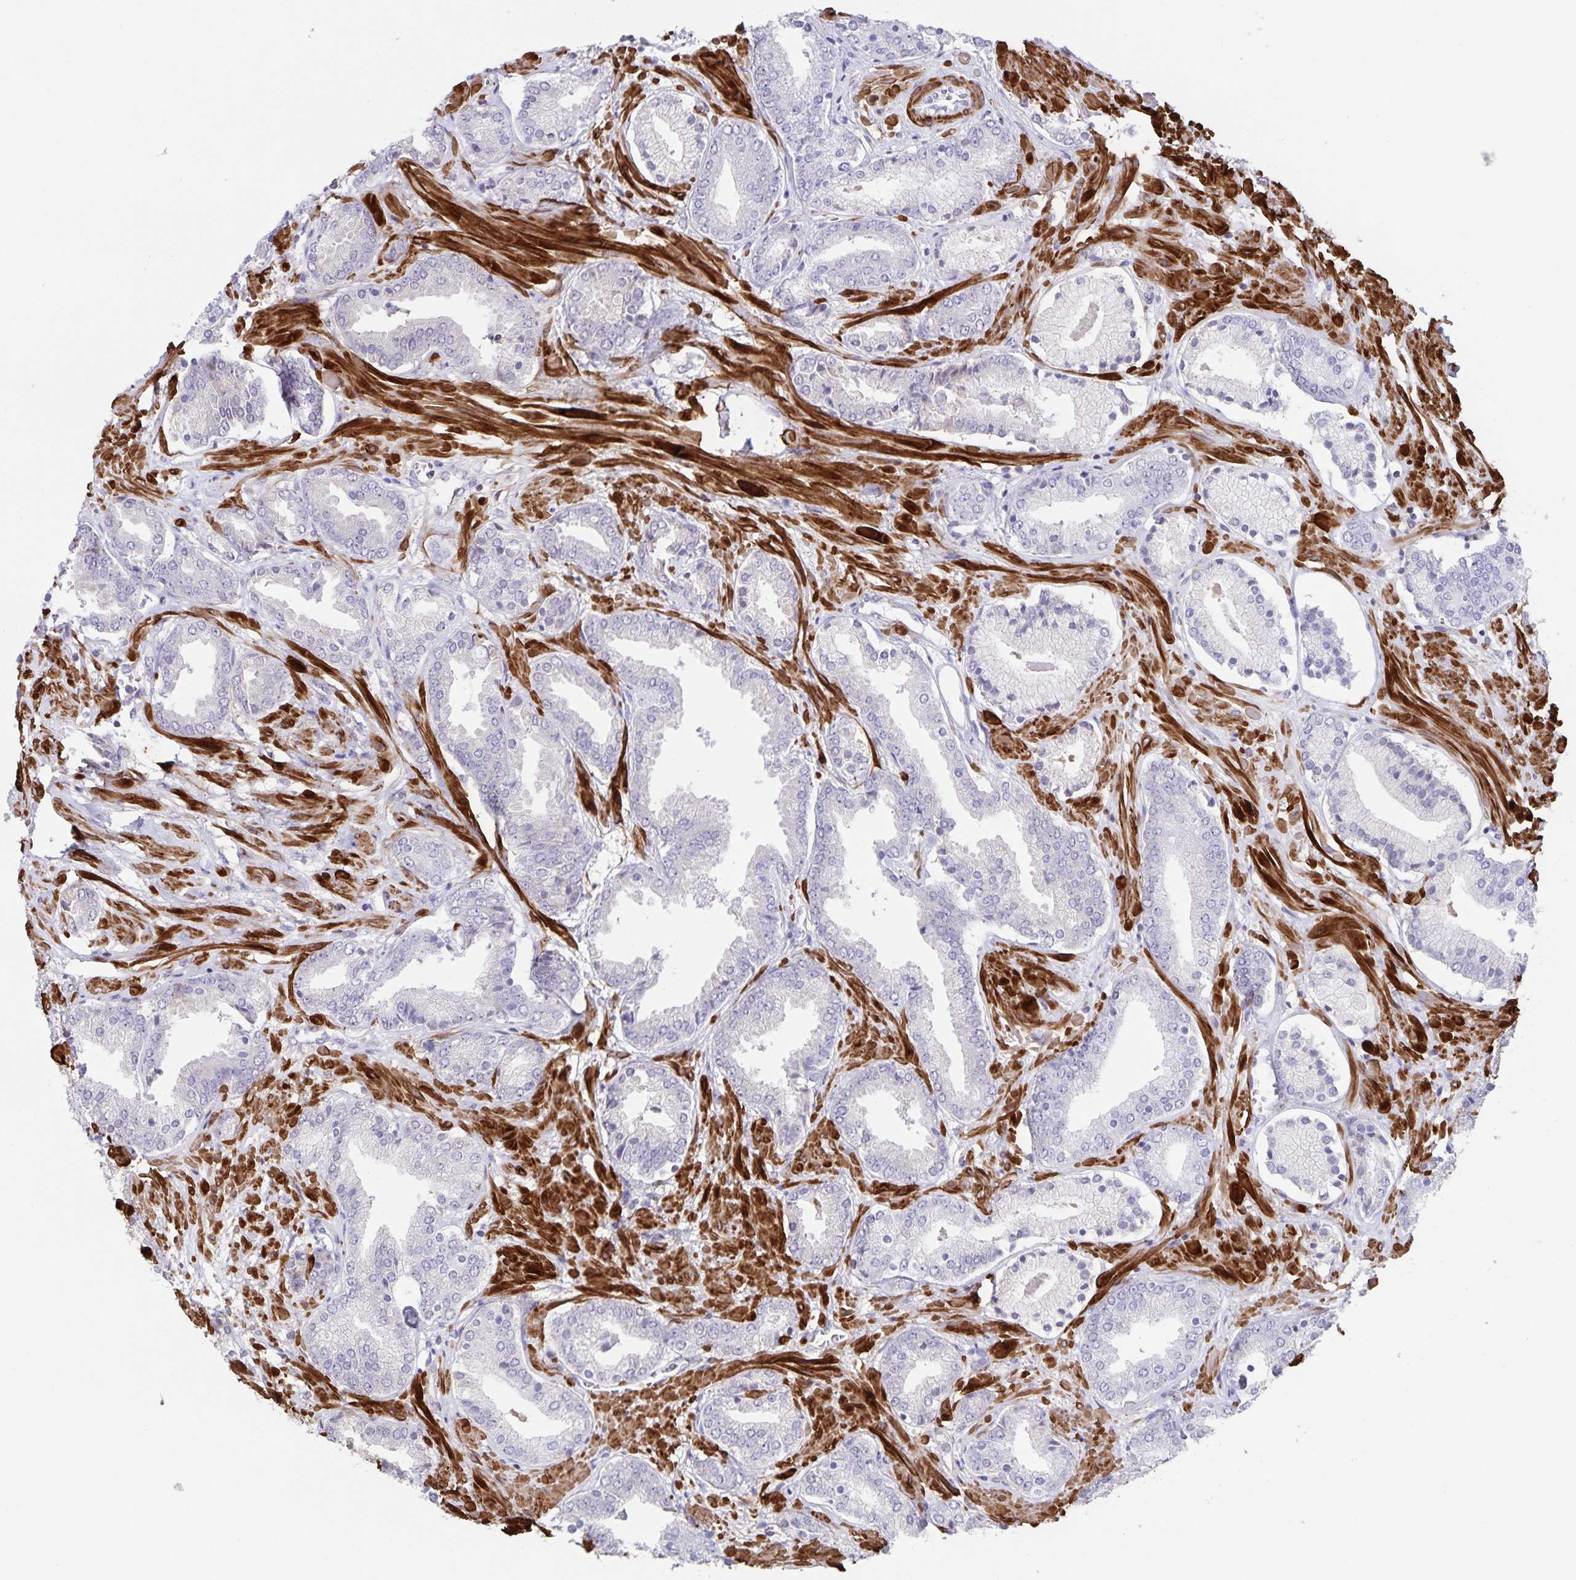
{"staining": {"intensity": "negative", "quantity": "none", "location": "none"}, "tissue": "prostate cancer", "cell_type": "Tumor cells", "image_type": "cancer", "snomed": [{"axis": "morphology", "description": "Adenocarcinoma, High grade"}, {"axis": "topography", "description": "Prostate"}], "caption": "Immunohistochemical staining of human high-grade adenocarcinoma (prostate) reveals no significant positivity in tumor cells.", "gene": "SYNM", "patient": {"sex": "male", "age": 56}}